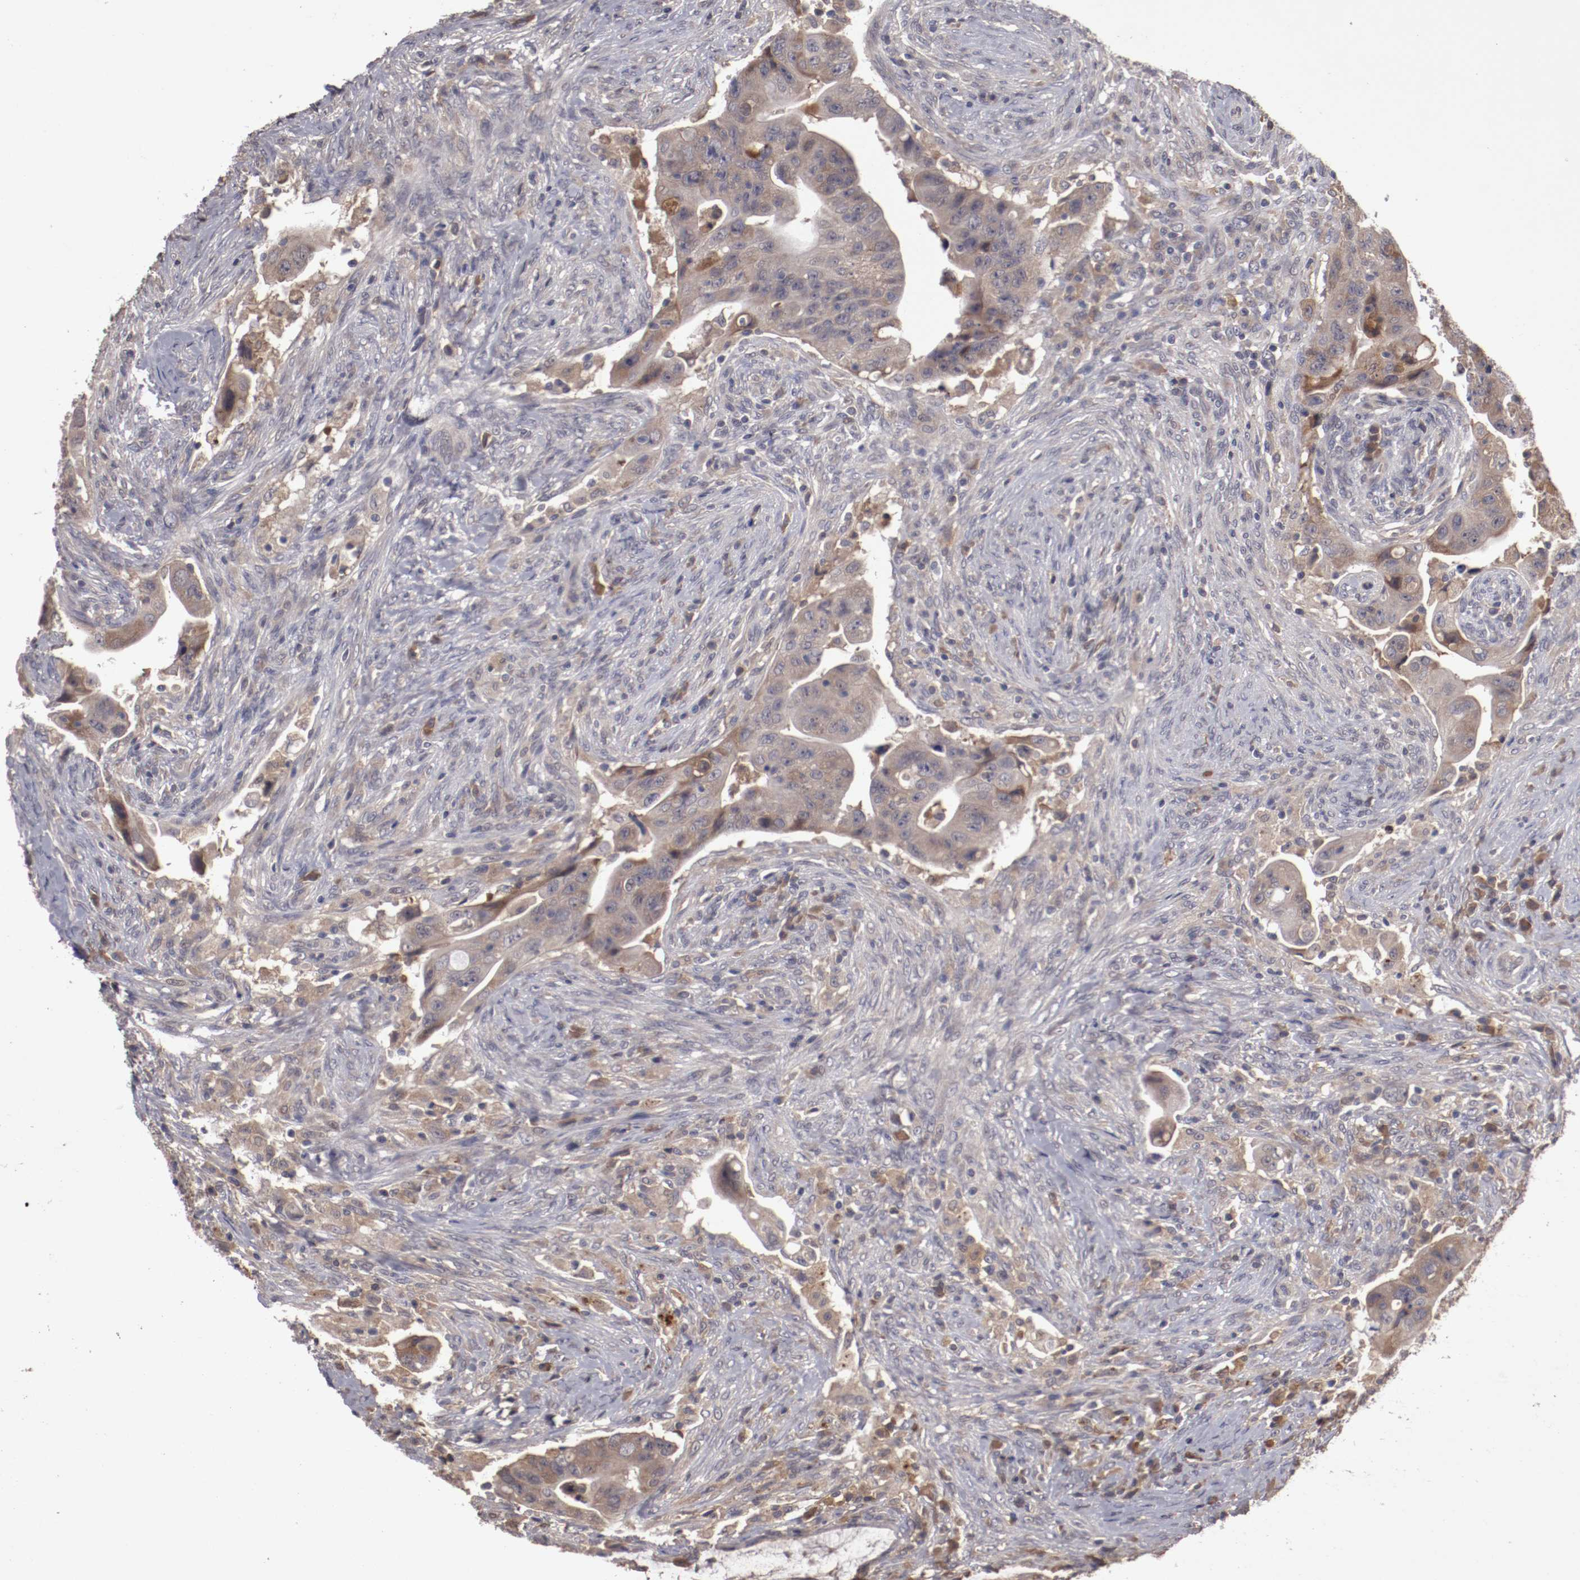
{"staining": {"intensity": "weak", "quantity": "<25%", "location": "cytoplasmic/membranous"}, "tissue": "colorectal cancer", "cell_type": "Tumor cells", "image_type": "cancer", "snomed": [{"axis": "morphology", "description": "Adenocarcinoma, NOS"}, {"axis": "topography", "description": "Rectum"}], "caption": "An immunohistochemistry (IHC) micrograph of colorectal cancer (adenocarcinoma) is shown. There is no staining in tumor cells of colorectal cancer (adenocarcinoma).", "gene": "CP", "patient": {"sex": "female", "age": 71}}